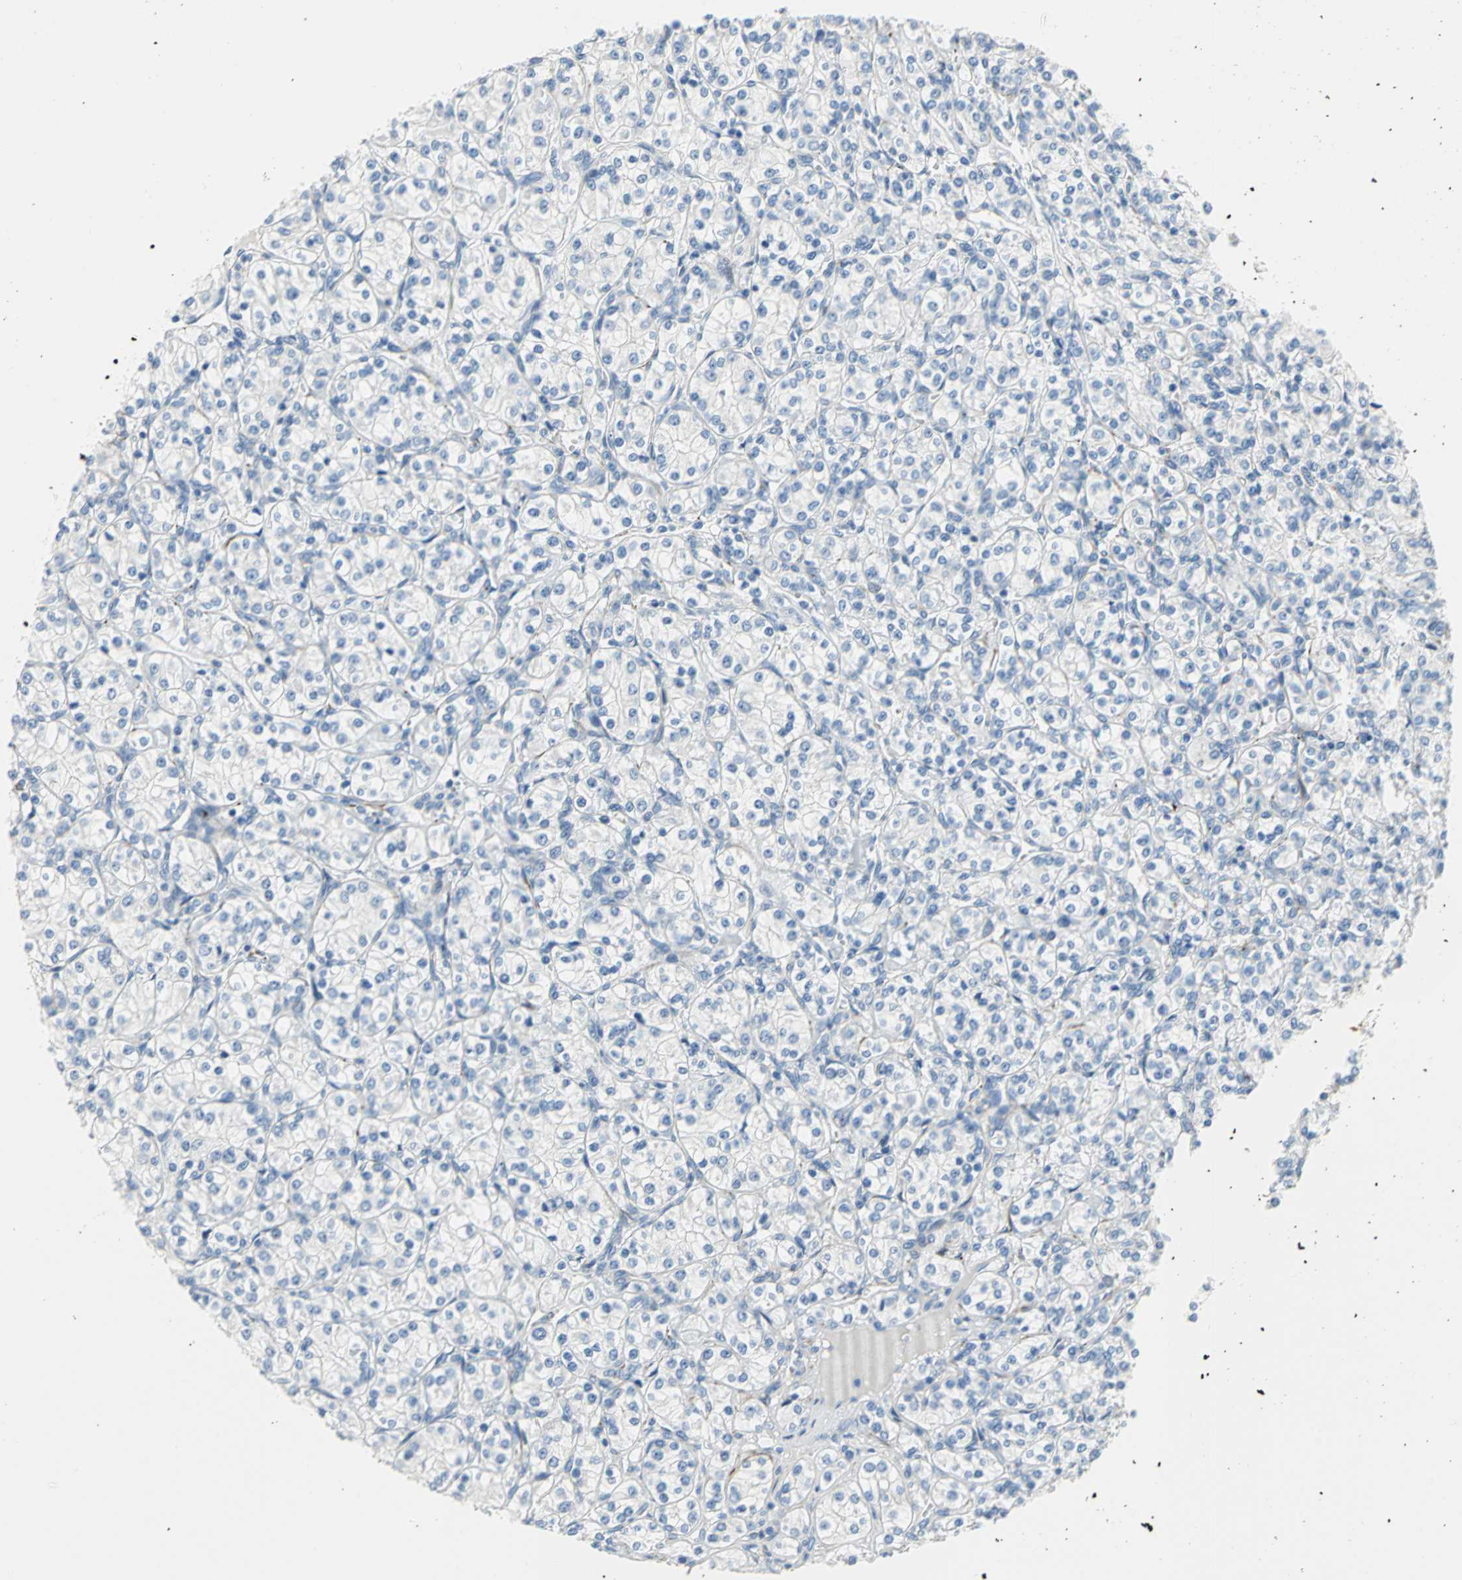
{"staining": {"intensity": "negative", "quantity": "none", "location": "none"}, "tissue": "renal cancer", "cell_type": "Tumor cells", "image_type": "cancer", "snomed": [{"axis": "morphology", "description": "Adenocarcinoma, NOS"}, {"axis": "topography", "description": "Kidney"}], "caption": "Tumor cells are negative for brown protein staining in renal cancer (adenocarcinoma).", "gene": "ALOX15", "patient": {"sex": "male", "age": 77}}